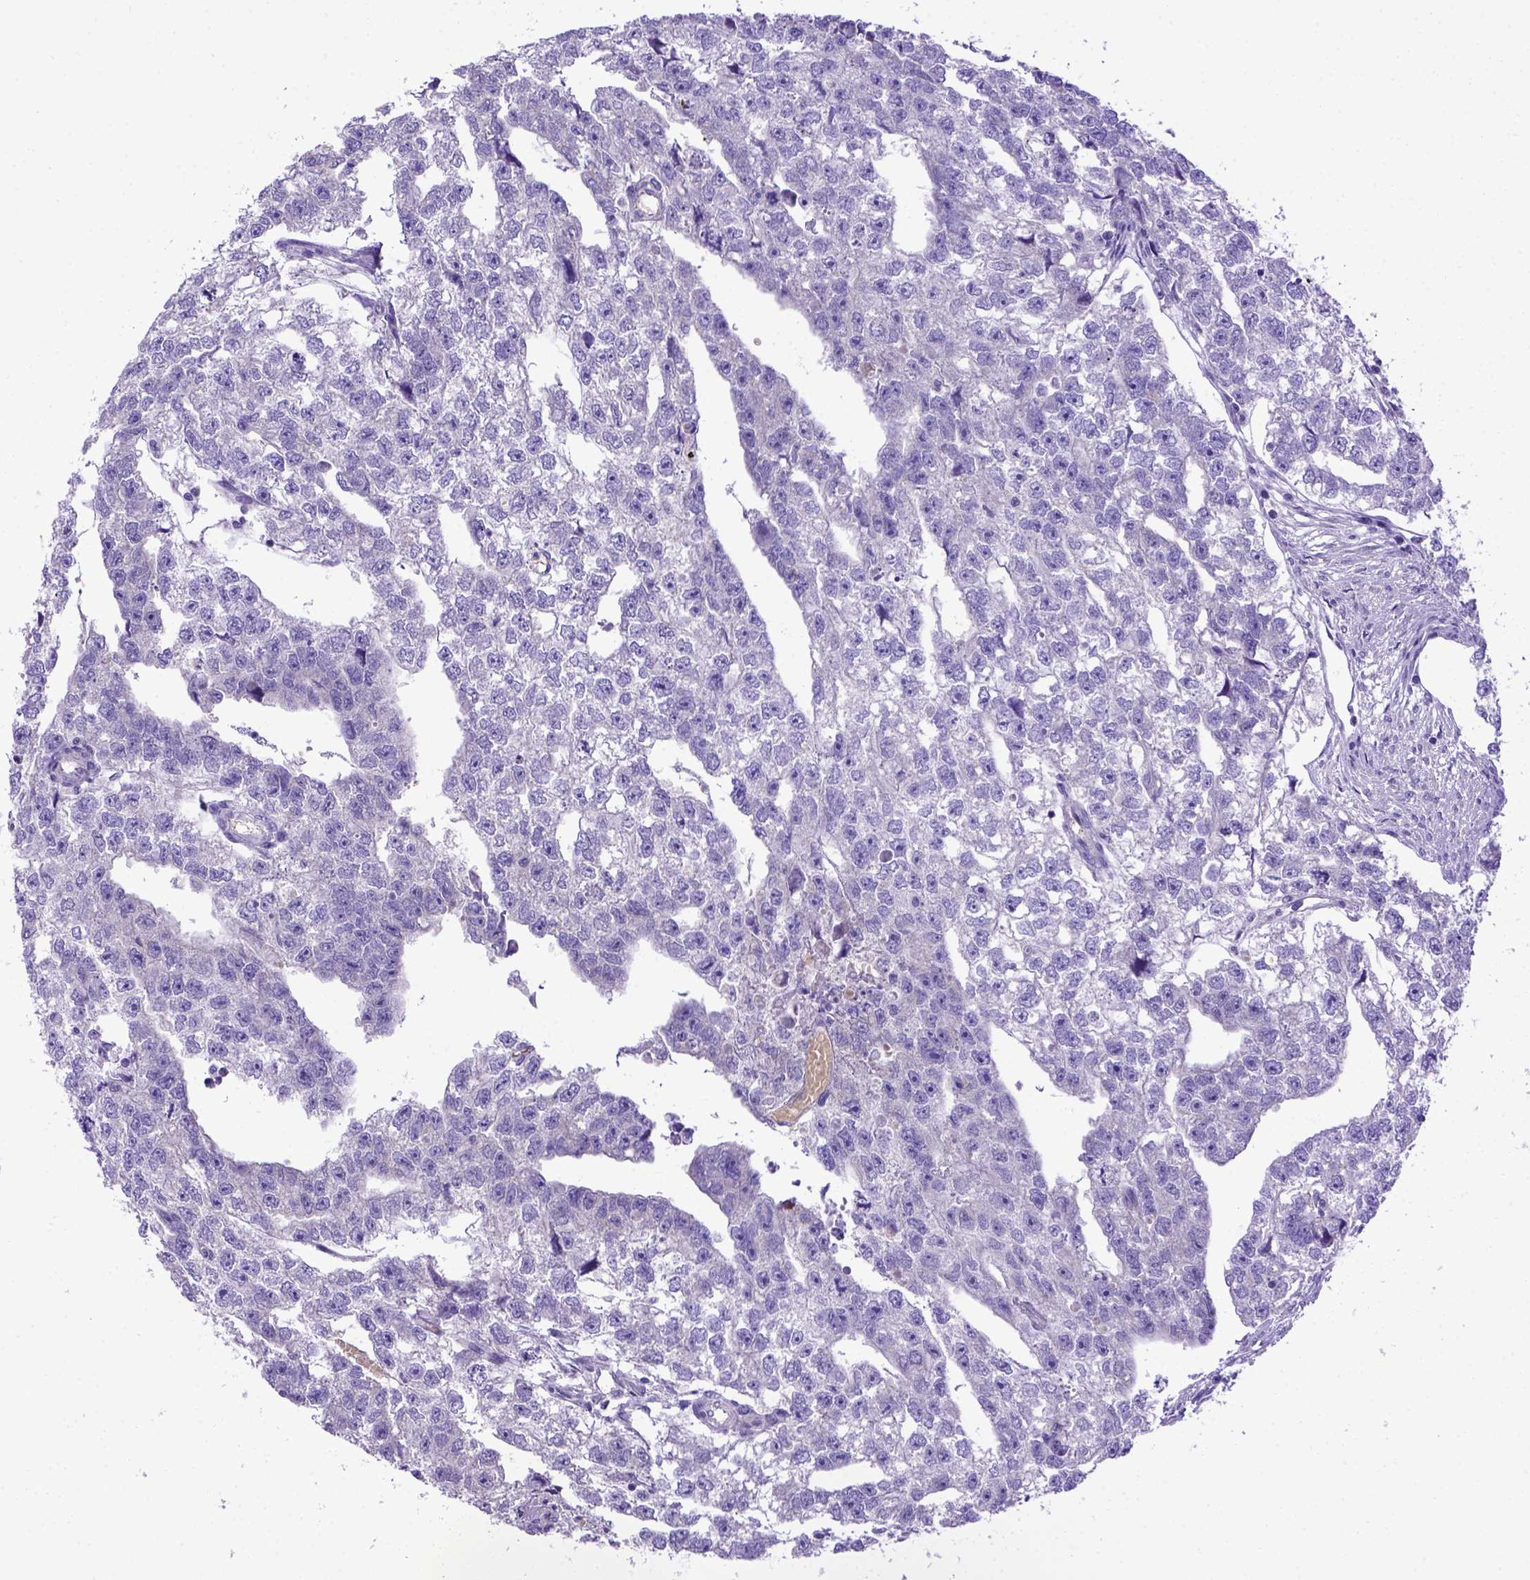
{"staining": {"intensity": "negative", "quantity": "none", "location": "none"}, "tissue": "testis cancer", "cell_type": "Tumor cells", "image_type": "cancer", "snomed": [{"axis": "morphology", "description": "Carcinoma, Embryonal, NOS"}, {"axis": "morphology", "description": "Teratoma, malignant, NOS"}, {"axis": "topography", "description": "Testis"}], "caption": "There is no significant expression in tumor cells of teratoma (malignant) (testis). Brightfield microscopy of IHC stained with DAB (brown) and hematoxylin (blue), captured at high magnification.", "gene": "ADAM12", "patient": {"sex": "male", "age": 44}}